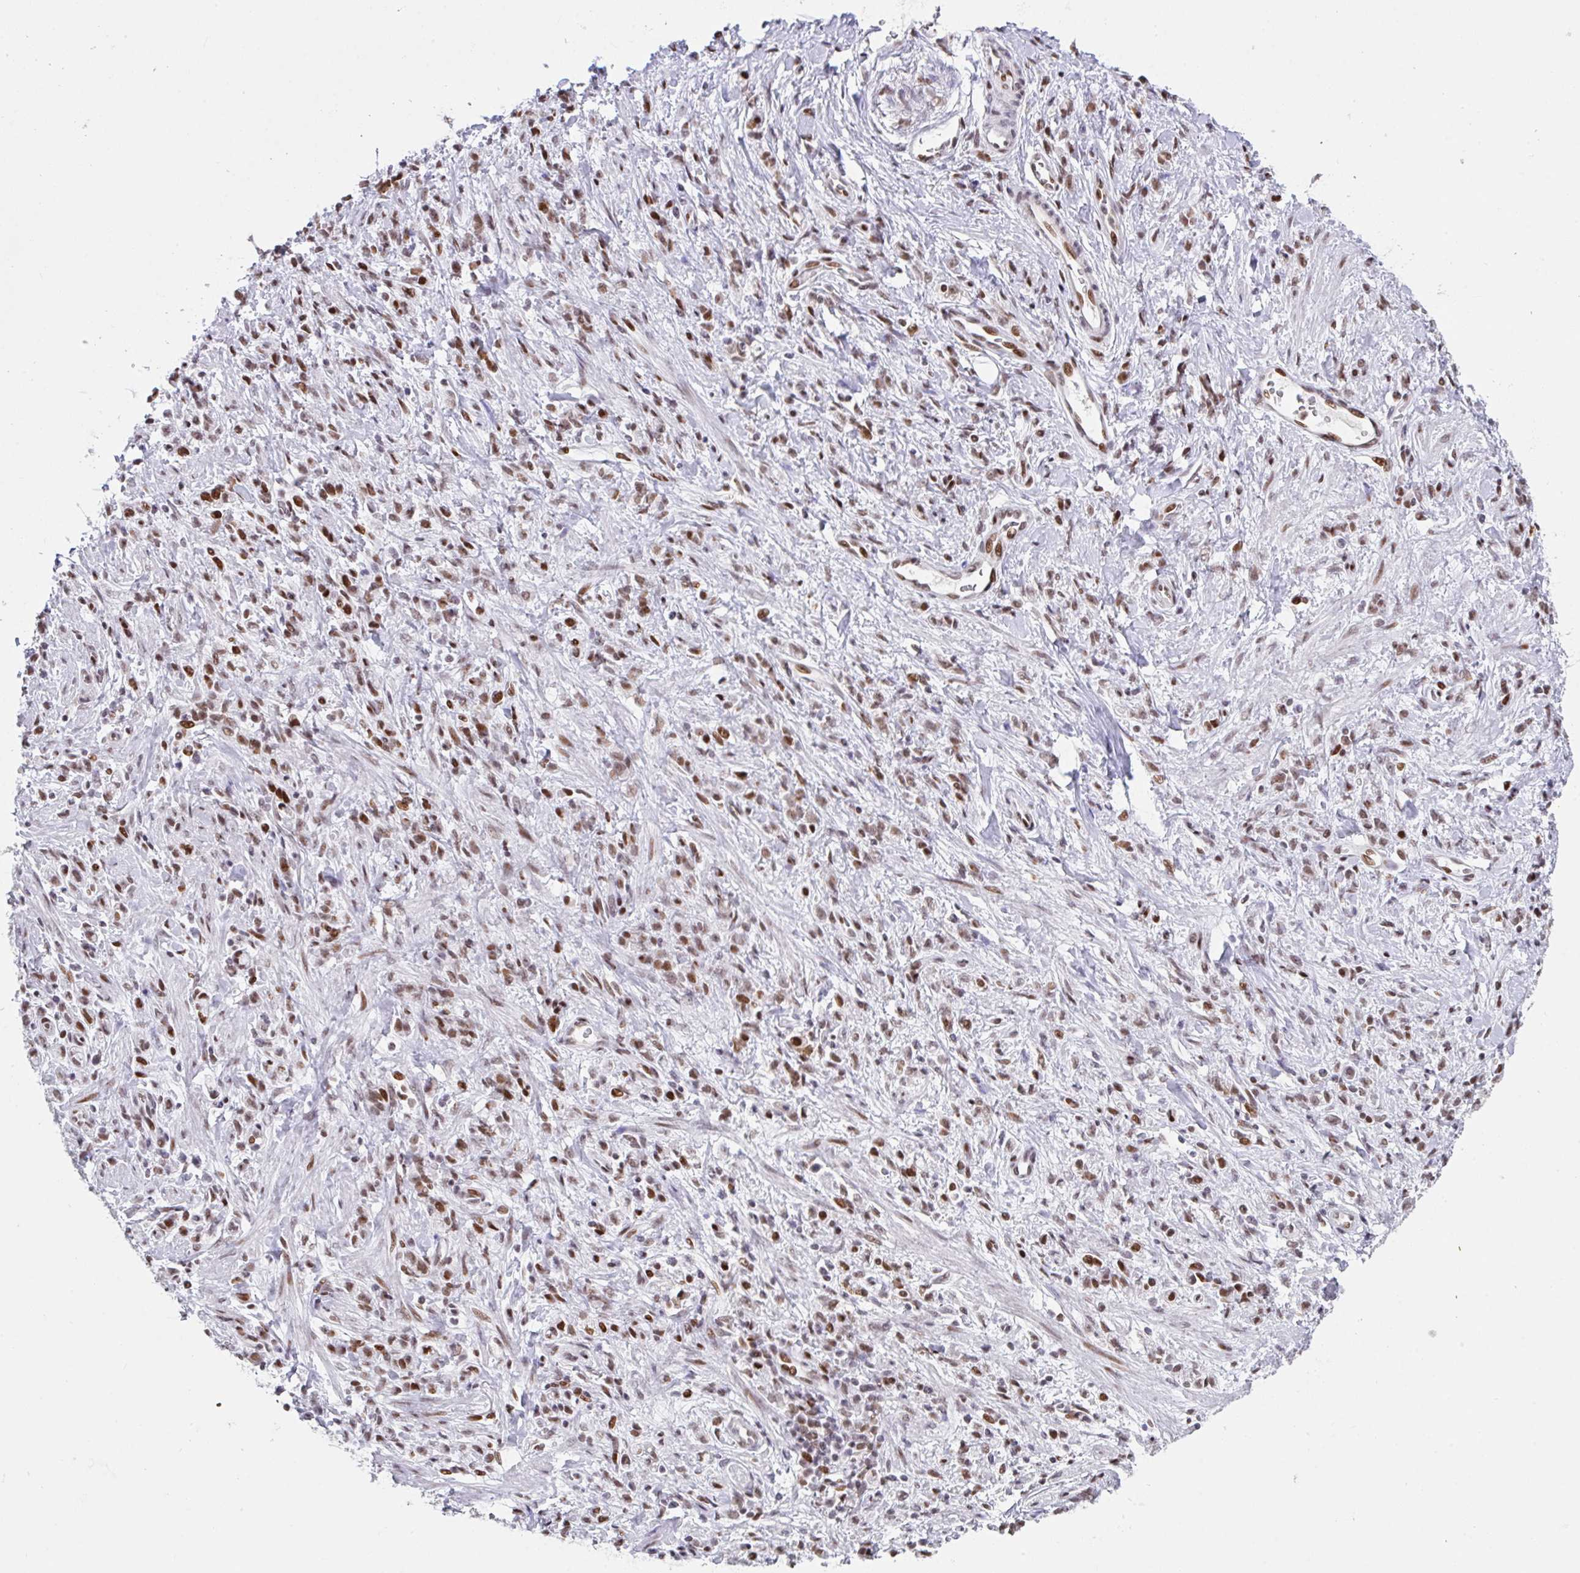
{"staining": {"intensity": "moderate", "quantity": ">75%", "location": "nuclear"}, "tissue": "stomach cancer", "cell_type": "Tumor cells", "image_type": "cancer", "snomed": [{"axis": "morphology", "description": "Adenocarcinoma, NOS"}, {"axis": "topography", "description": "Stomach"}], "caption": "Immunohistochemistry (DAB (3,3'-diaminobenzidine)) staining of stomach adenocarcinoma shows moderate nuclear protein expression in approximately >75% of tumor cells.", "gene": "CLP1", "patient": {"sex": "male", "age": 77}}